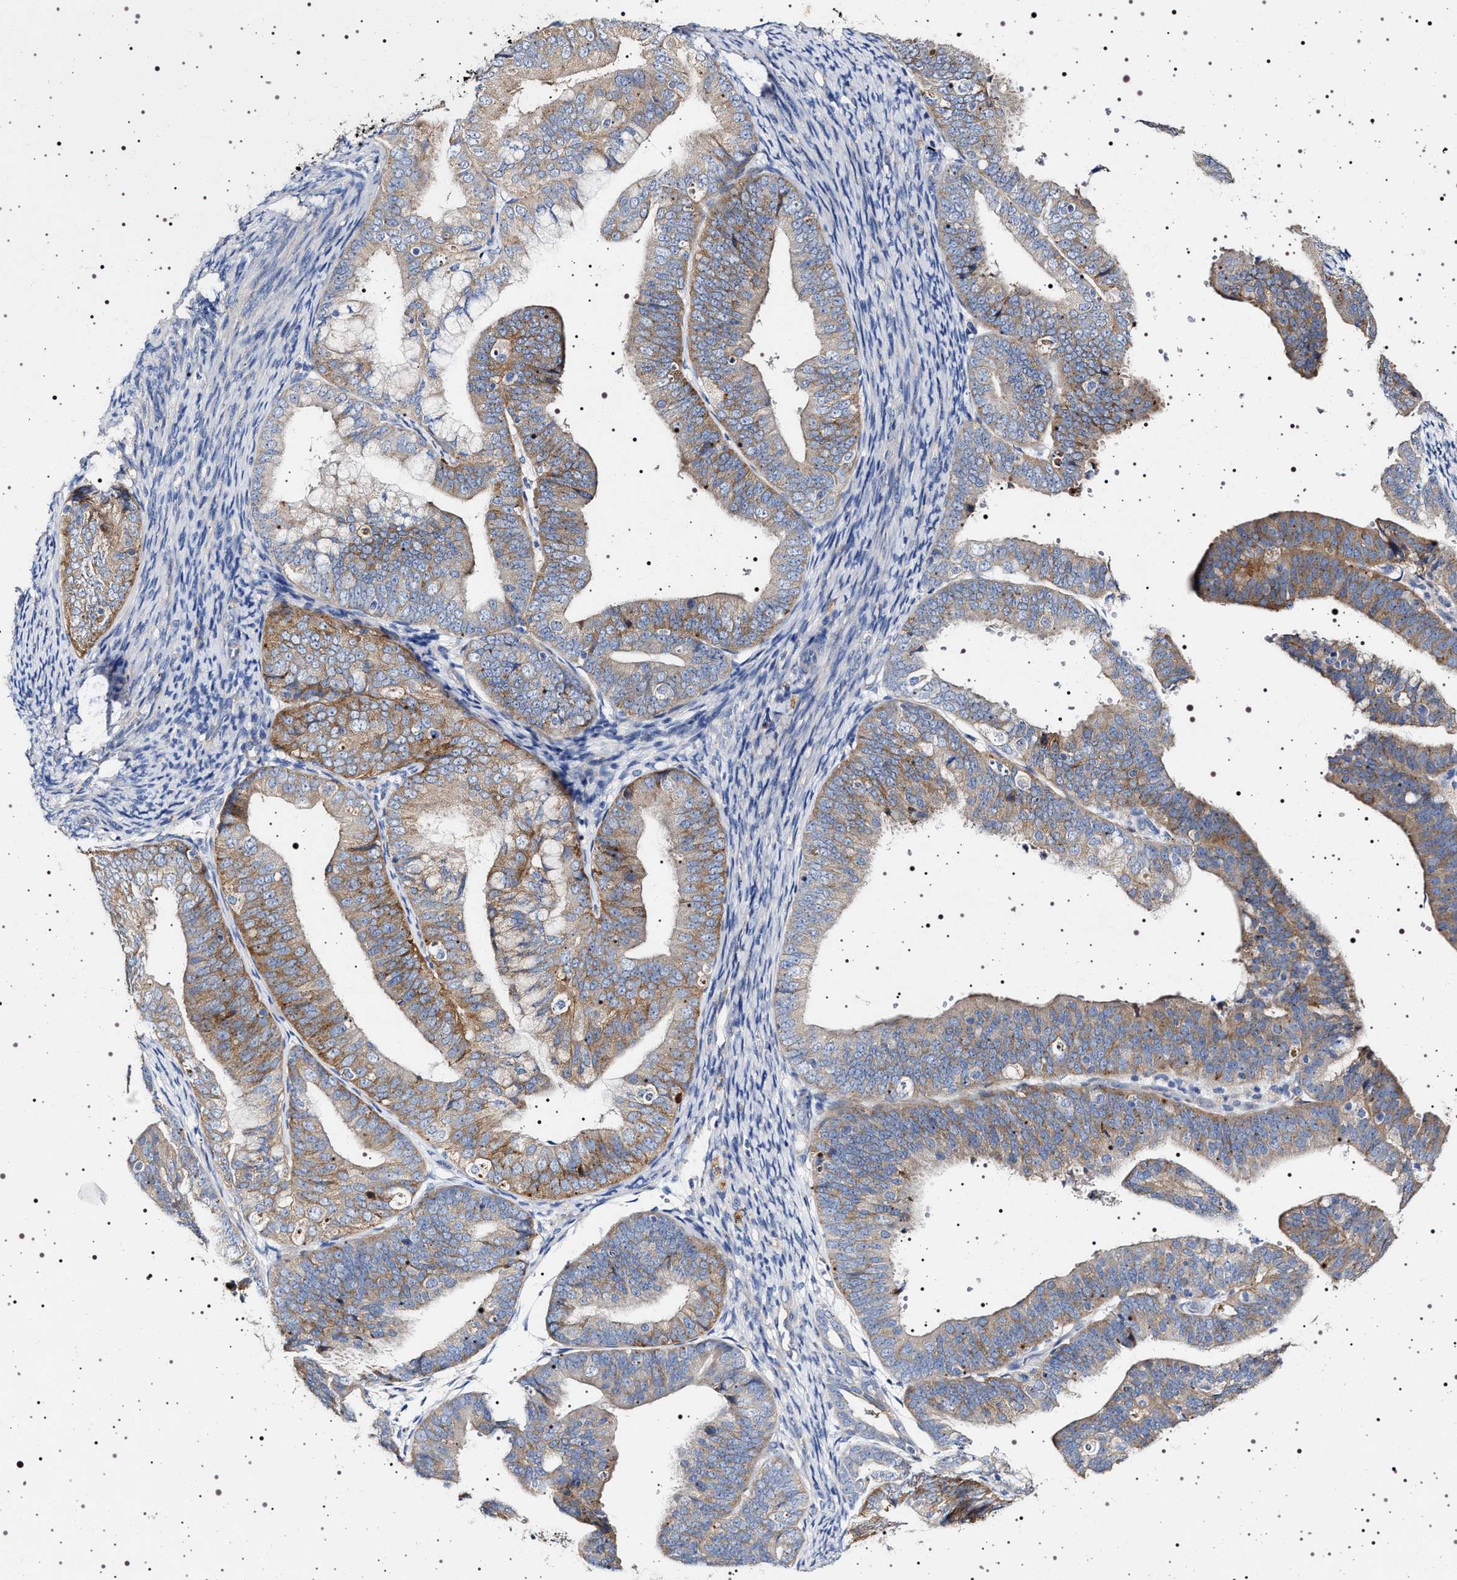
{"staining": {"intensity": "moderate", "quantity": ">75%", "location": "cytoplasmic/membranous"}, "tissue": "endometrial cancer", "cell_type": "Tumor cells", "image_type": "cancer", "snomed": [{"axis": "morphology", "description": "Adenocarcinoma, NOS"}, {"axis": "topography", "description": "Endometrium"}], "caption": "Endometrial cancer (adenocarcinoma) stained for a protein displays moderate cytoplasmic/membranous positivity in tumor cells. (DAB (3,3'-diaminobenzidine) IHC with brightfield microscopy, high magnification).", "gene": "NAALADL2", "patient": {"sex": "female", "age": 63}}